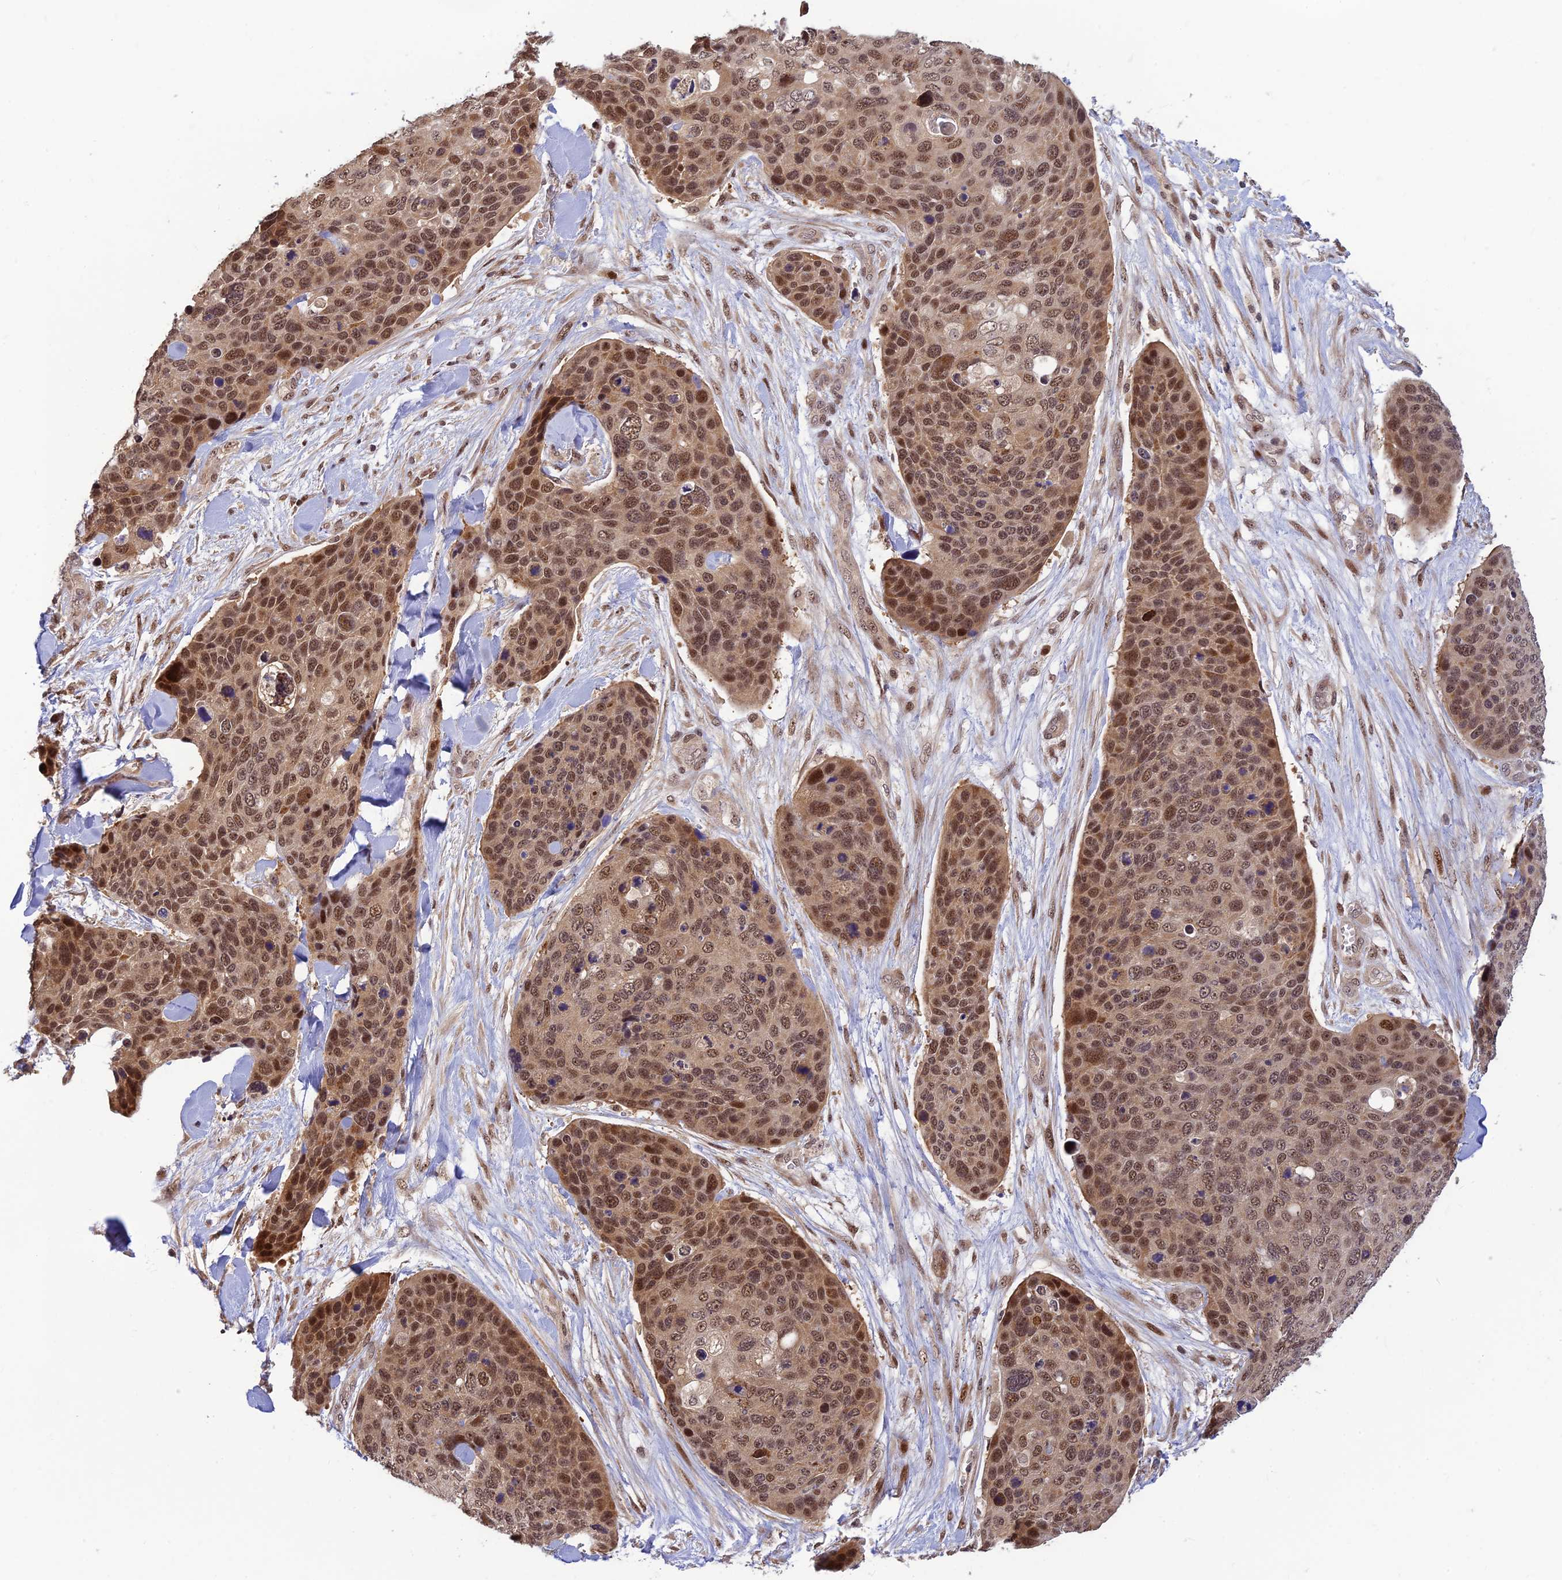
{"staining": {"intensity": "moderate", "quantity": ">75%", "location": "nuclear"}, "tissue": "skin cancer", "cell_type": "Tumor cells", "image_type": "cancer", "snomed": [{"axis": "morphology", "description": "Basal cell carcinoma"}, {"axis": "topography", "description": "Skin"}], "caption": "Immunohistochemistry histopathology image of skin cancer (basal cell carcinoma) stained for a protein (brown), which reveals medium levels of moderate nuclear positivity in approximately >75% of tumor cells.", "gene": "ASPDH", "patient": {"sex": "female", "age": 74}}